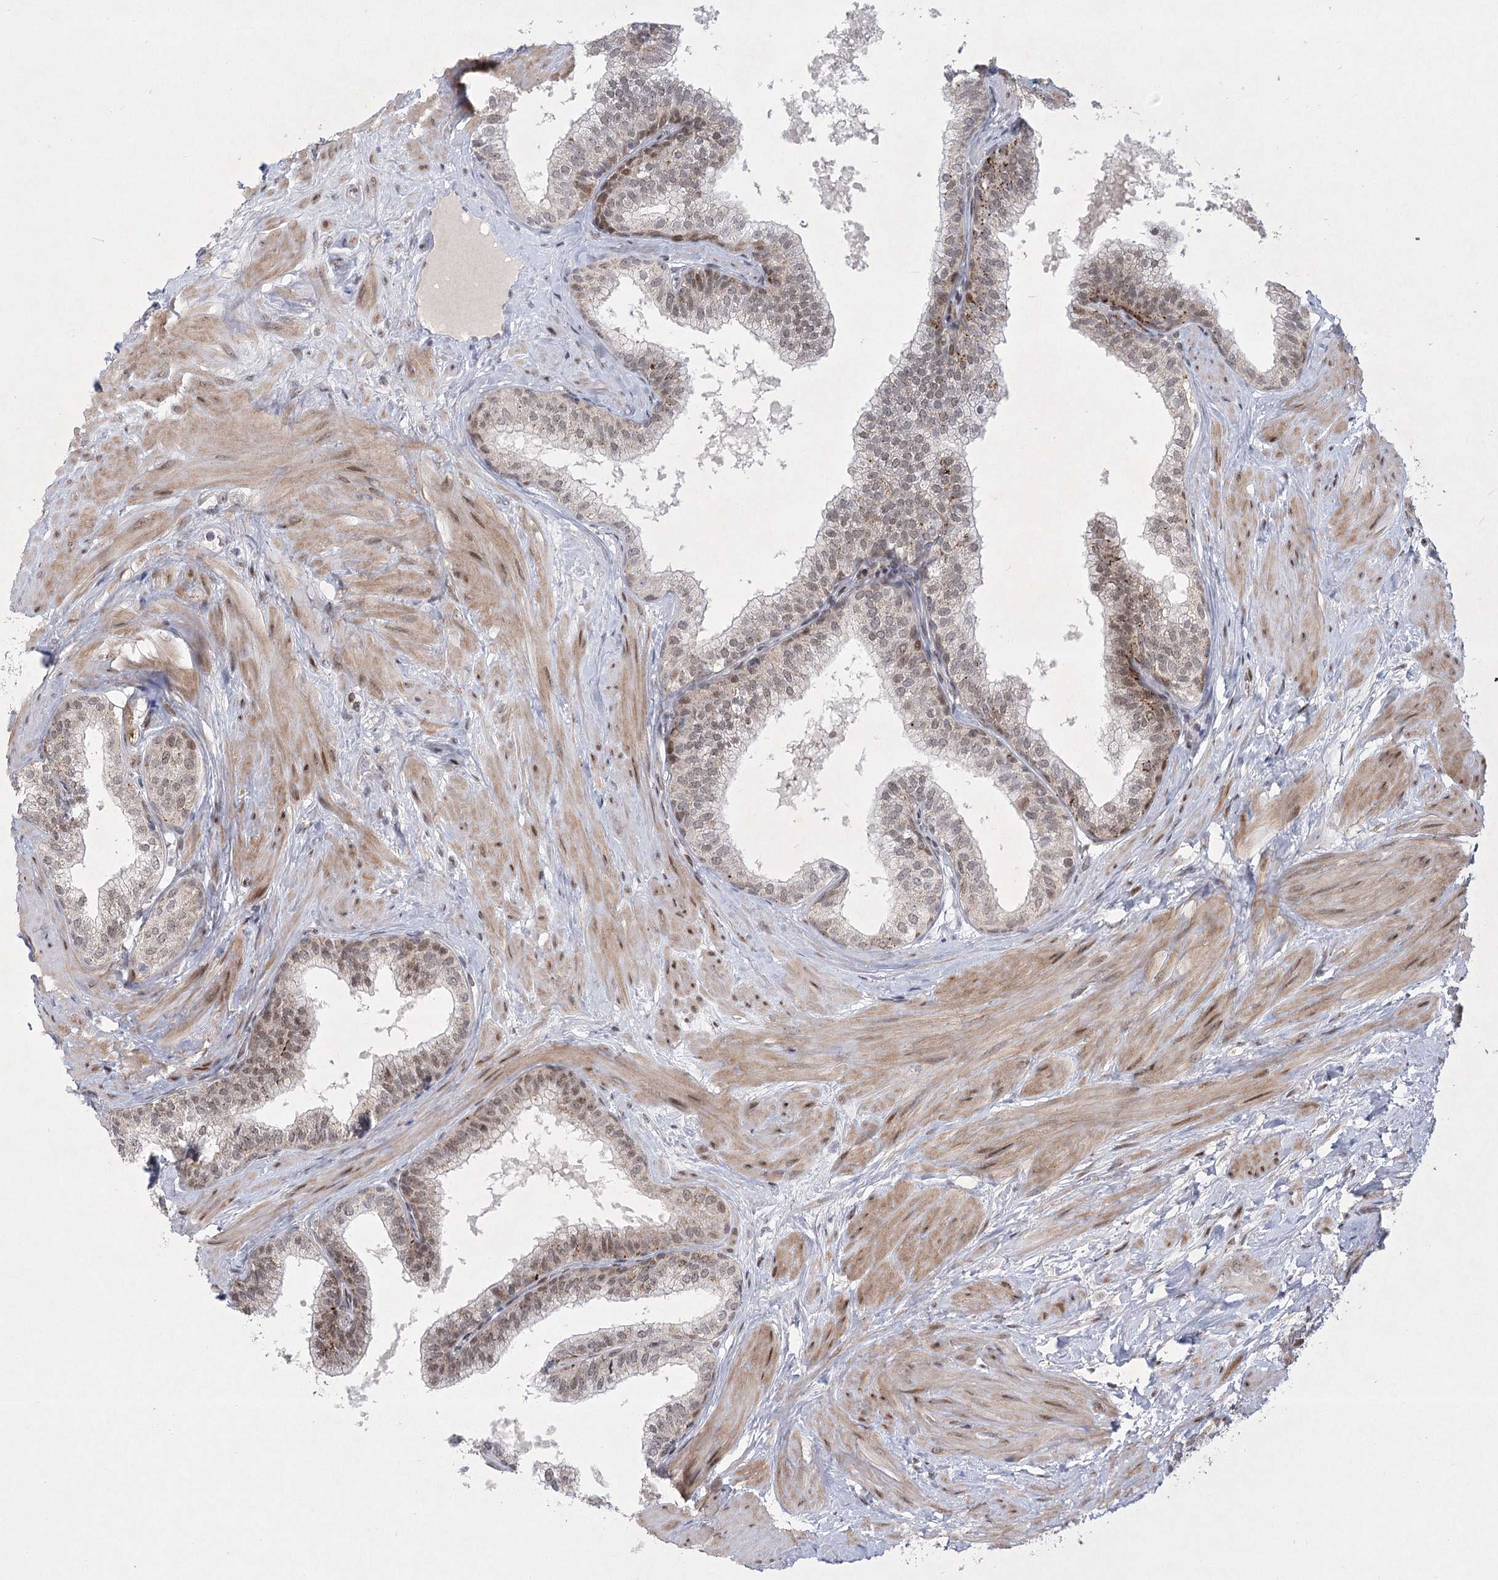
{"staining": {"intensity": "weak", "quantity": "25%-75%", "location": "nuclear"}, "tissue": "prostate", "cell_type": "Glandular cells", "image_type": "normal", "snomed": [{"axis": "morphology", "description": "Normal tissue, NOS"}, {"axis": "topography", "description": "Prostate"}], "caption": "High-magnification brightfield microscopy of unremarkable prostate stained with DAB (brown) and counterstained with hematoxylin (blue). glandular cells exhibit weak nuclear staining is appreciated in about25%-75% of cells.", "gene": "CIB4", "patient": {"sex": "male", "age": 60}}